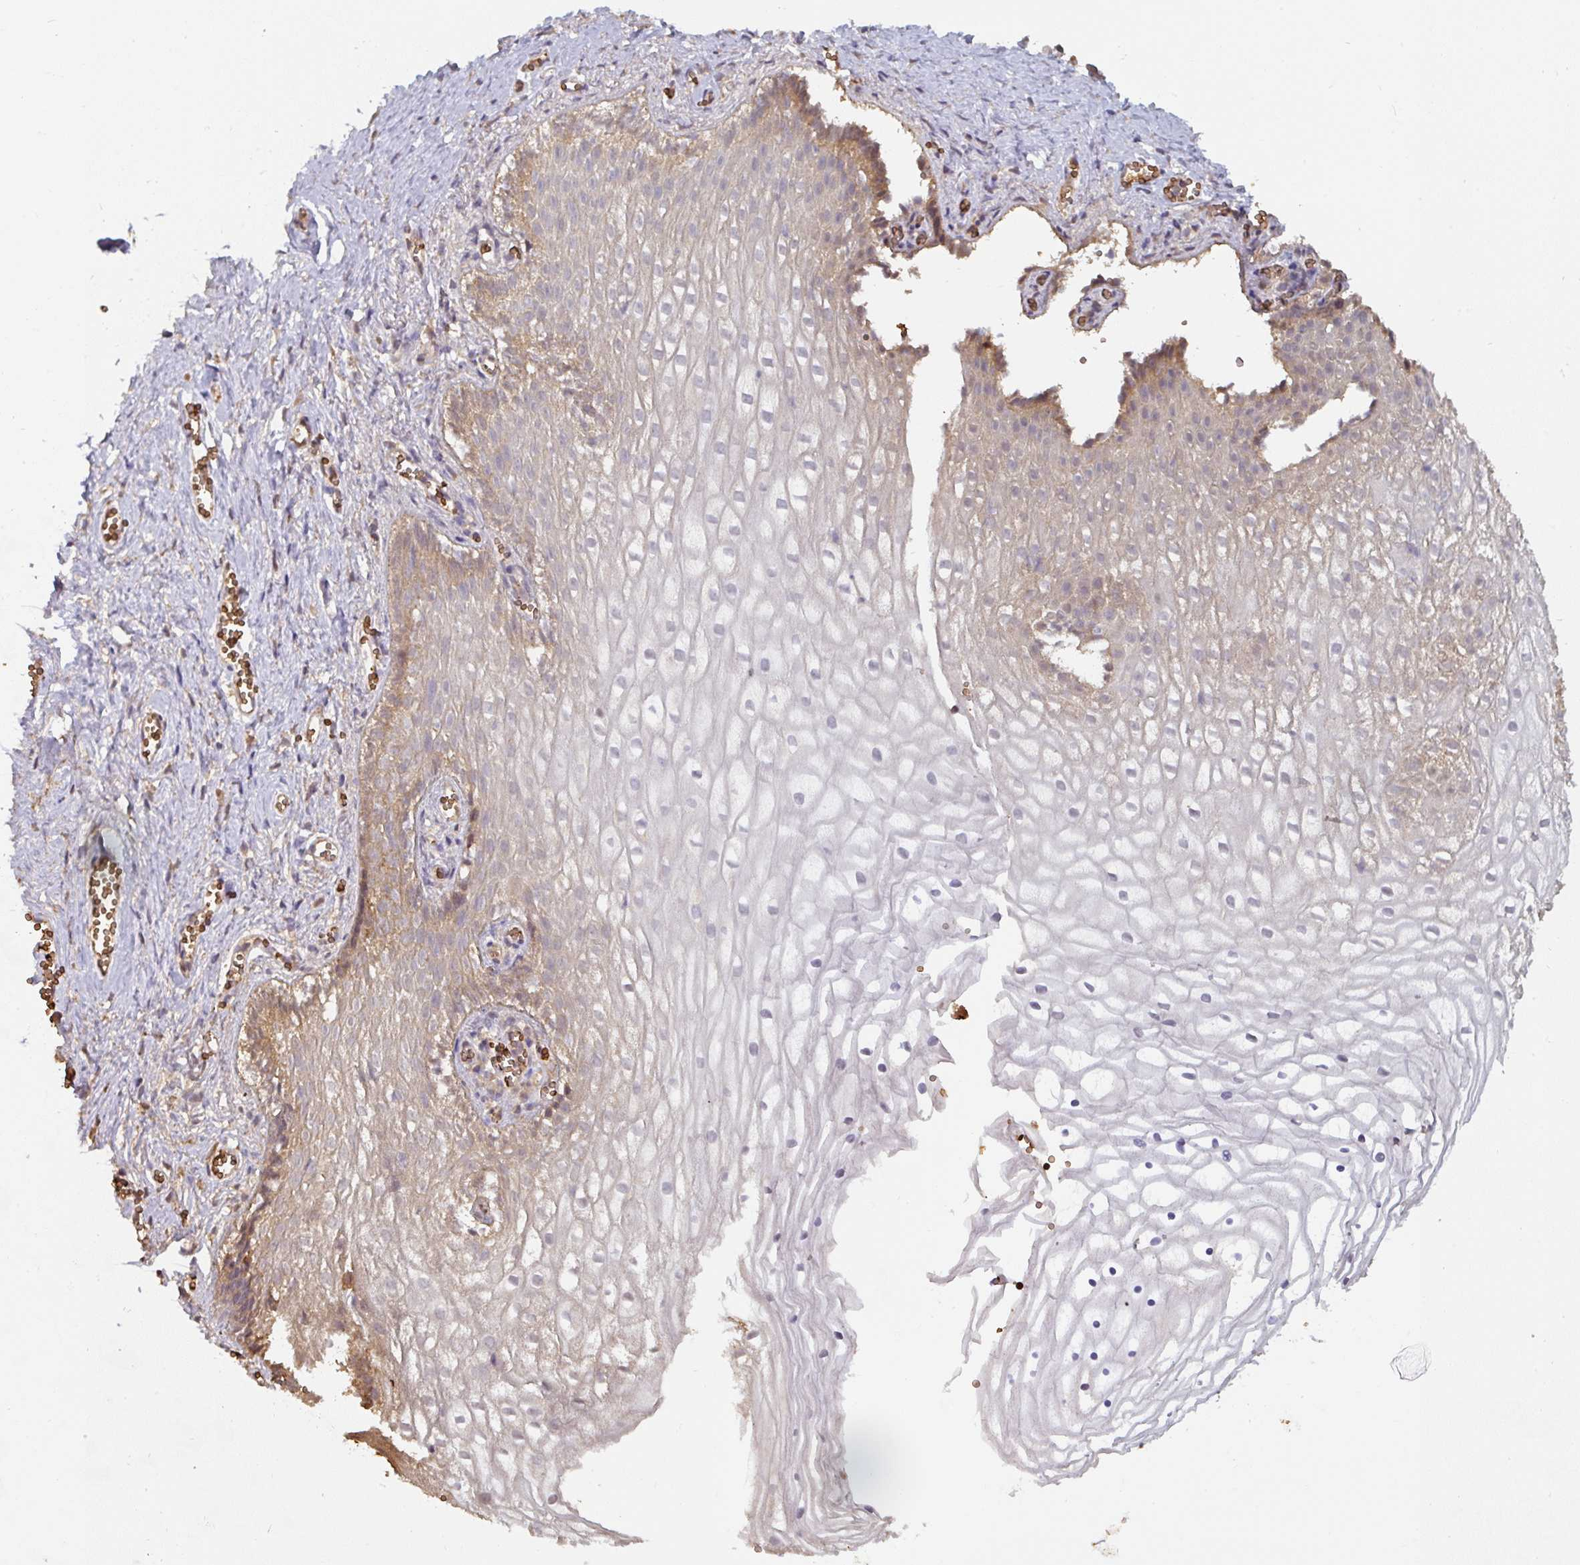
{"staining": {"intensity": "moderate", "quantity": "<25%", "location": "cytoplasmic/membranous"}, "tissue": "vagina", "cell_type": "Squamous epithelial cells", "image_type": "normal", "snomed": [{"axis": "morphology", "description": "Normal tissue, NOS"}, {"axis": "topography", "description": "Vagina"}], "caption": "Vagina stained with DAB (3,3'-diaminobenzidine) IHC displays low levels of moderate cytoplasmic/membranous staining in approximately <25% of squamous epithelial cells. The staining is performed using DAB (3,3'-diaminobenzidine) brown chromogen to label protein expression. The nuclei are counter-stained blue using hematoxylin.", "gene": "ST13", "patient": {"sex": "female", "age": 56}}